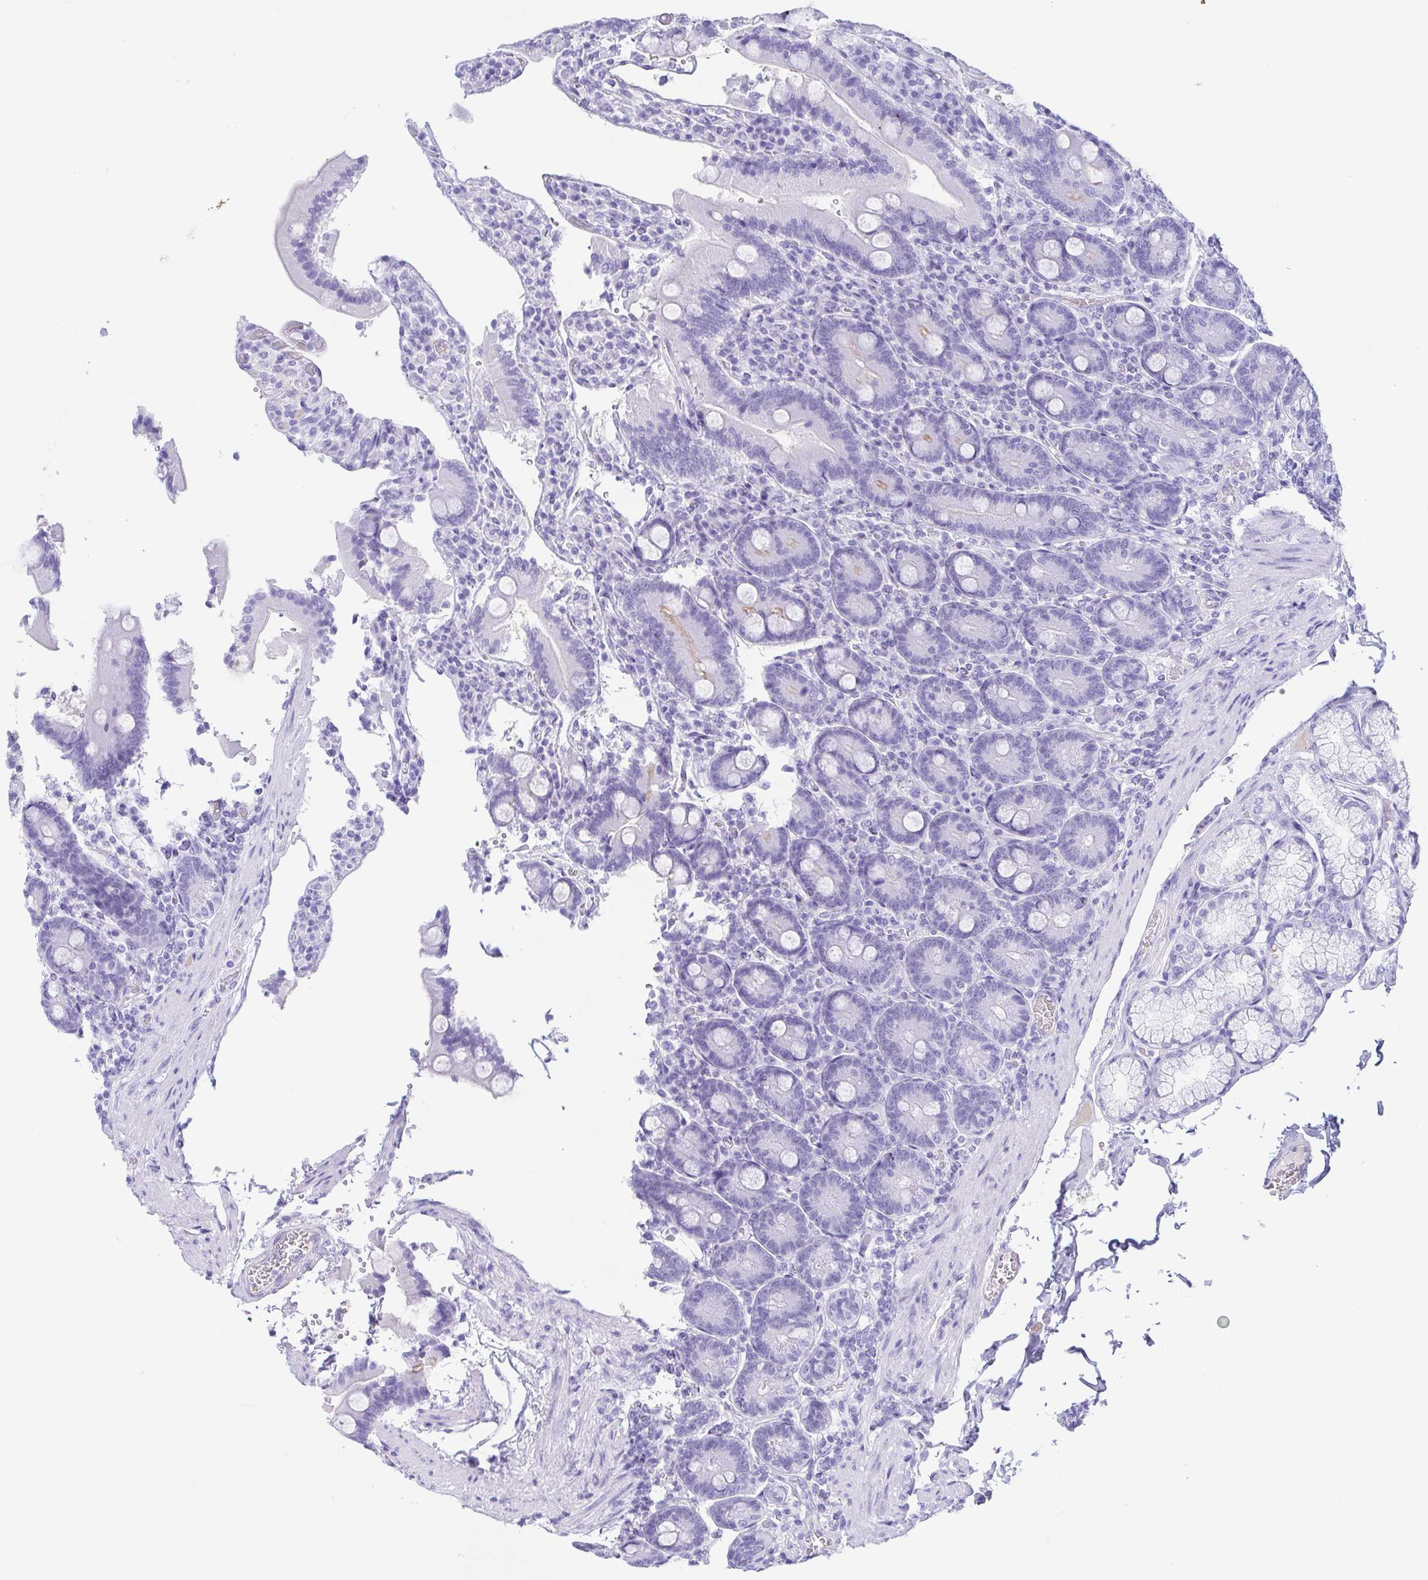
{"staining": {"intensity": "negative", "quantity": "none", "location": "none"}, "tissue": "duodenum", "cell_type": "Glandular cells", "image_type": "normal", "snomed": [{"axis": "morphology", "description": "Normal tissue, NOS"}, {"axis": "topography", "description": "Duodenum"}], "caption": "This is a photomicrograph of IHC staining of normal duodenum, which shows no expression in glandular cells. The staining is performed using DAB (3,3'-diaminobenzidine) brown chromogen with nuclei counter-stained in using hematoxylin.", "gene": "GKN1", "patient": {"sex": "female", "age": 62}}